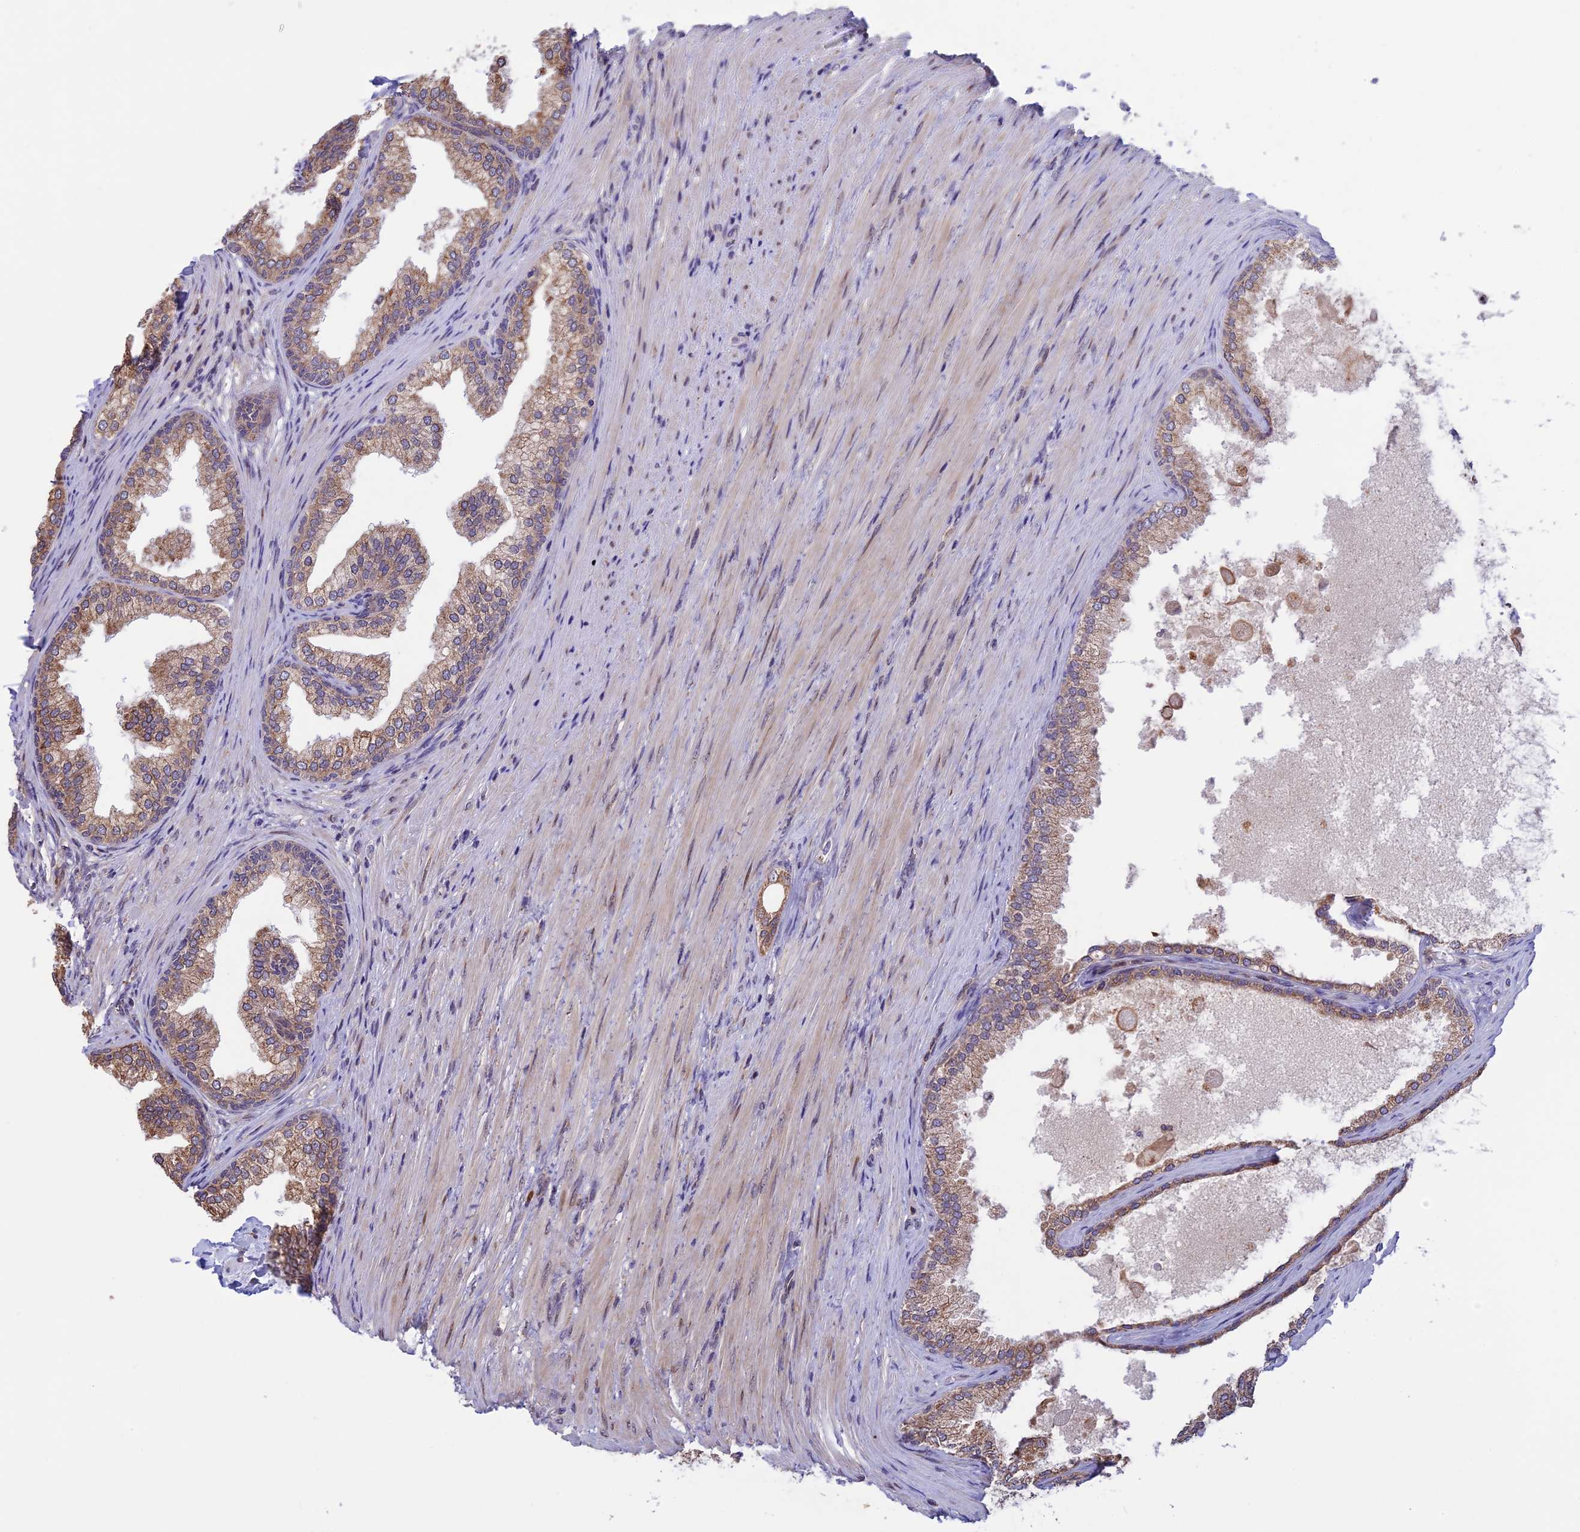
{"staining": {"intensity": "moderate", "quantity": ">75%", "location": "cytoplasmic/membranous"}, "tissue": "prostate", "cell_type": "Glandular cells", "image_type": "normal", "snomed": [{"axis": "morphology", "description": "Normal tissue, NOS"}, {"axis": "topography", "description": "Prostate"}], "caption": "Immunohistochemistry histopathology image of unremarkable human prostate stained for a protein (brown), which reveals medium levels of moderate cytoplasmic/membranous positivity in about >75% of glandular cells.", "gene": "DMRTA2", "patient": {"sex": "male", "age": 76}}